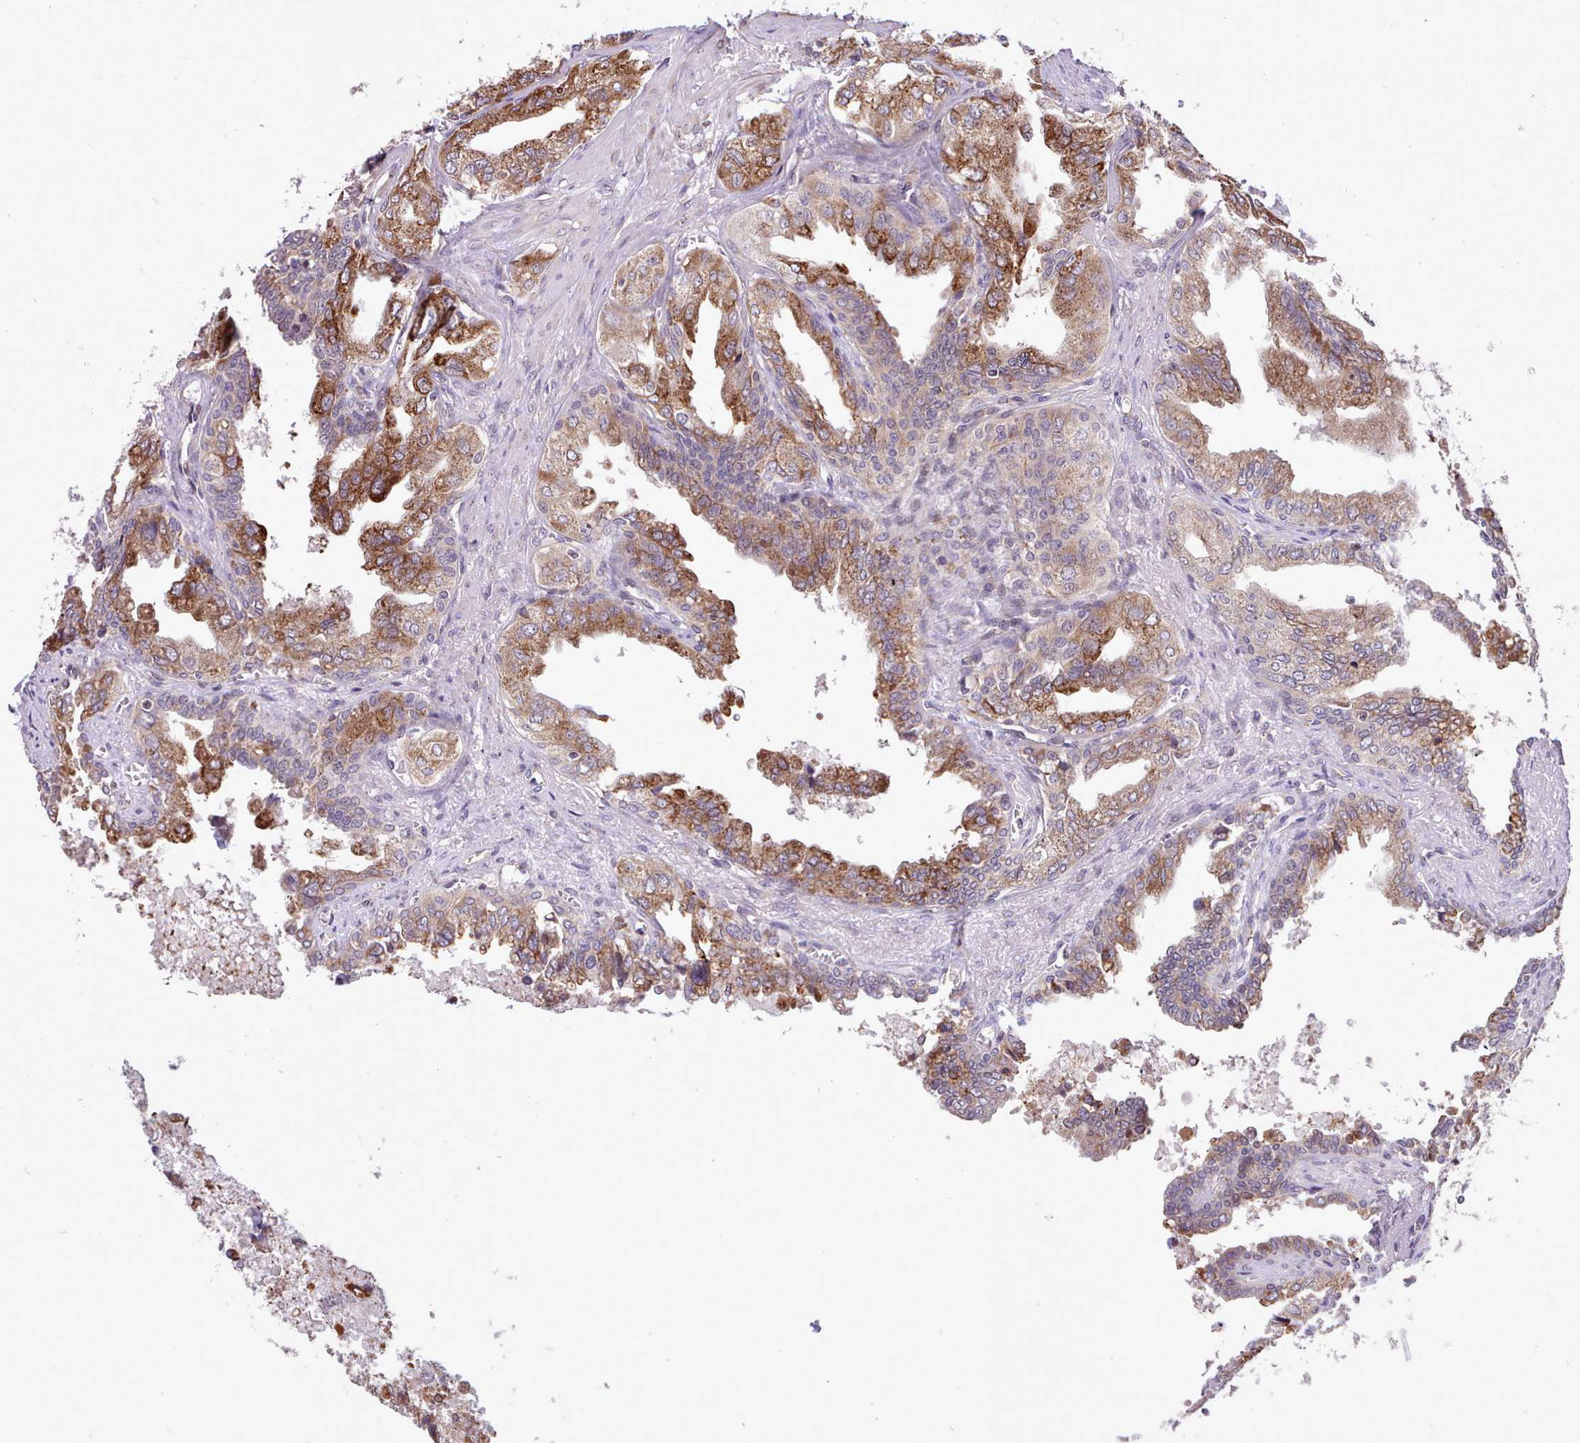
{"staining": {"intensity": "moderate", "quantity": ">75%", "location": "cytoplasmic/membranous"}, "tissue": "seminal vesicle", "cell_type": "Glandular cells", "image_type": "normal", "snomed": [{"axis": "morphology", "description": "Normal tissue, NOS"}, {"axis": "topography", "description": "Seminal veicle"}], "caption": "Protein staining by immunohistochemistry (IHC) reveals moderate cytoplasmic/membranous expression in about >75% of glandular cells in benign seminal vesicle.", "gene": "TTLL3", "patient": {"sex": "male", "age": 67}}